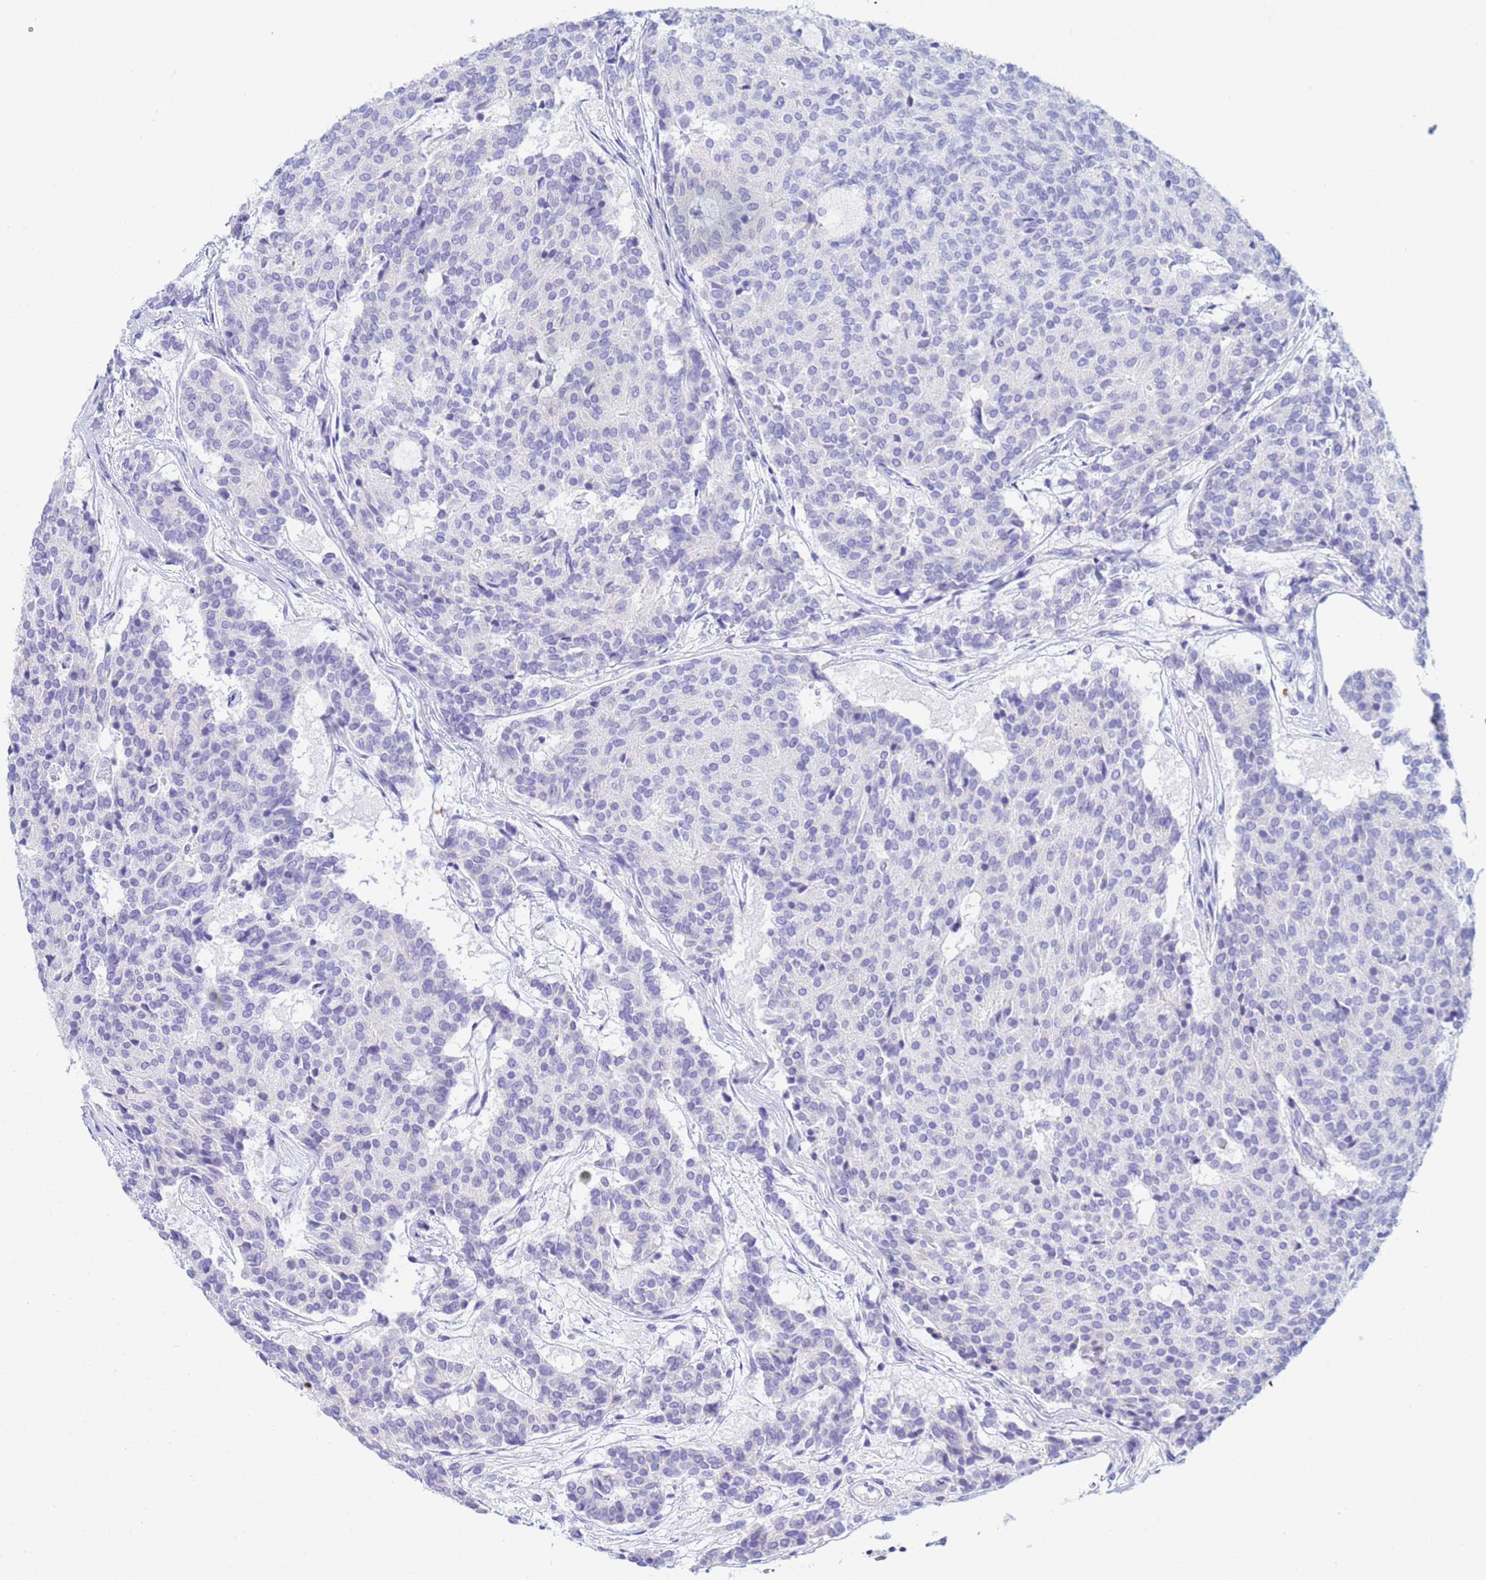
{"staining": {"intensity": "negative", "quantity": "none", "location": "none"}, "tissue": "carcinoid", "cell_type": "Tumor cells", "image_type": "cancer", "snomed": [{"axis": "morphology", "description": "Carcinoid, malignant, NOS"}, {"axis": "topography", "description": "Pancreas"}], "caption": "Protein analysis of carcinoid shows no significant staining in tumor cells.", "gene": "AQP12A", "patient": {"sex": "female", "age": 54}}